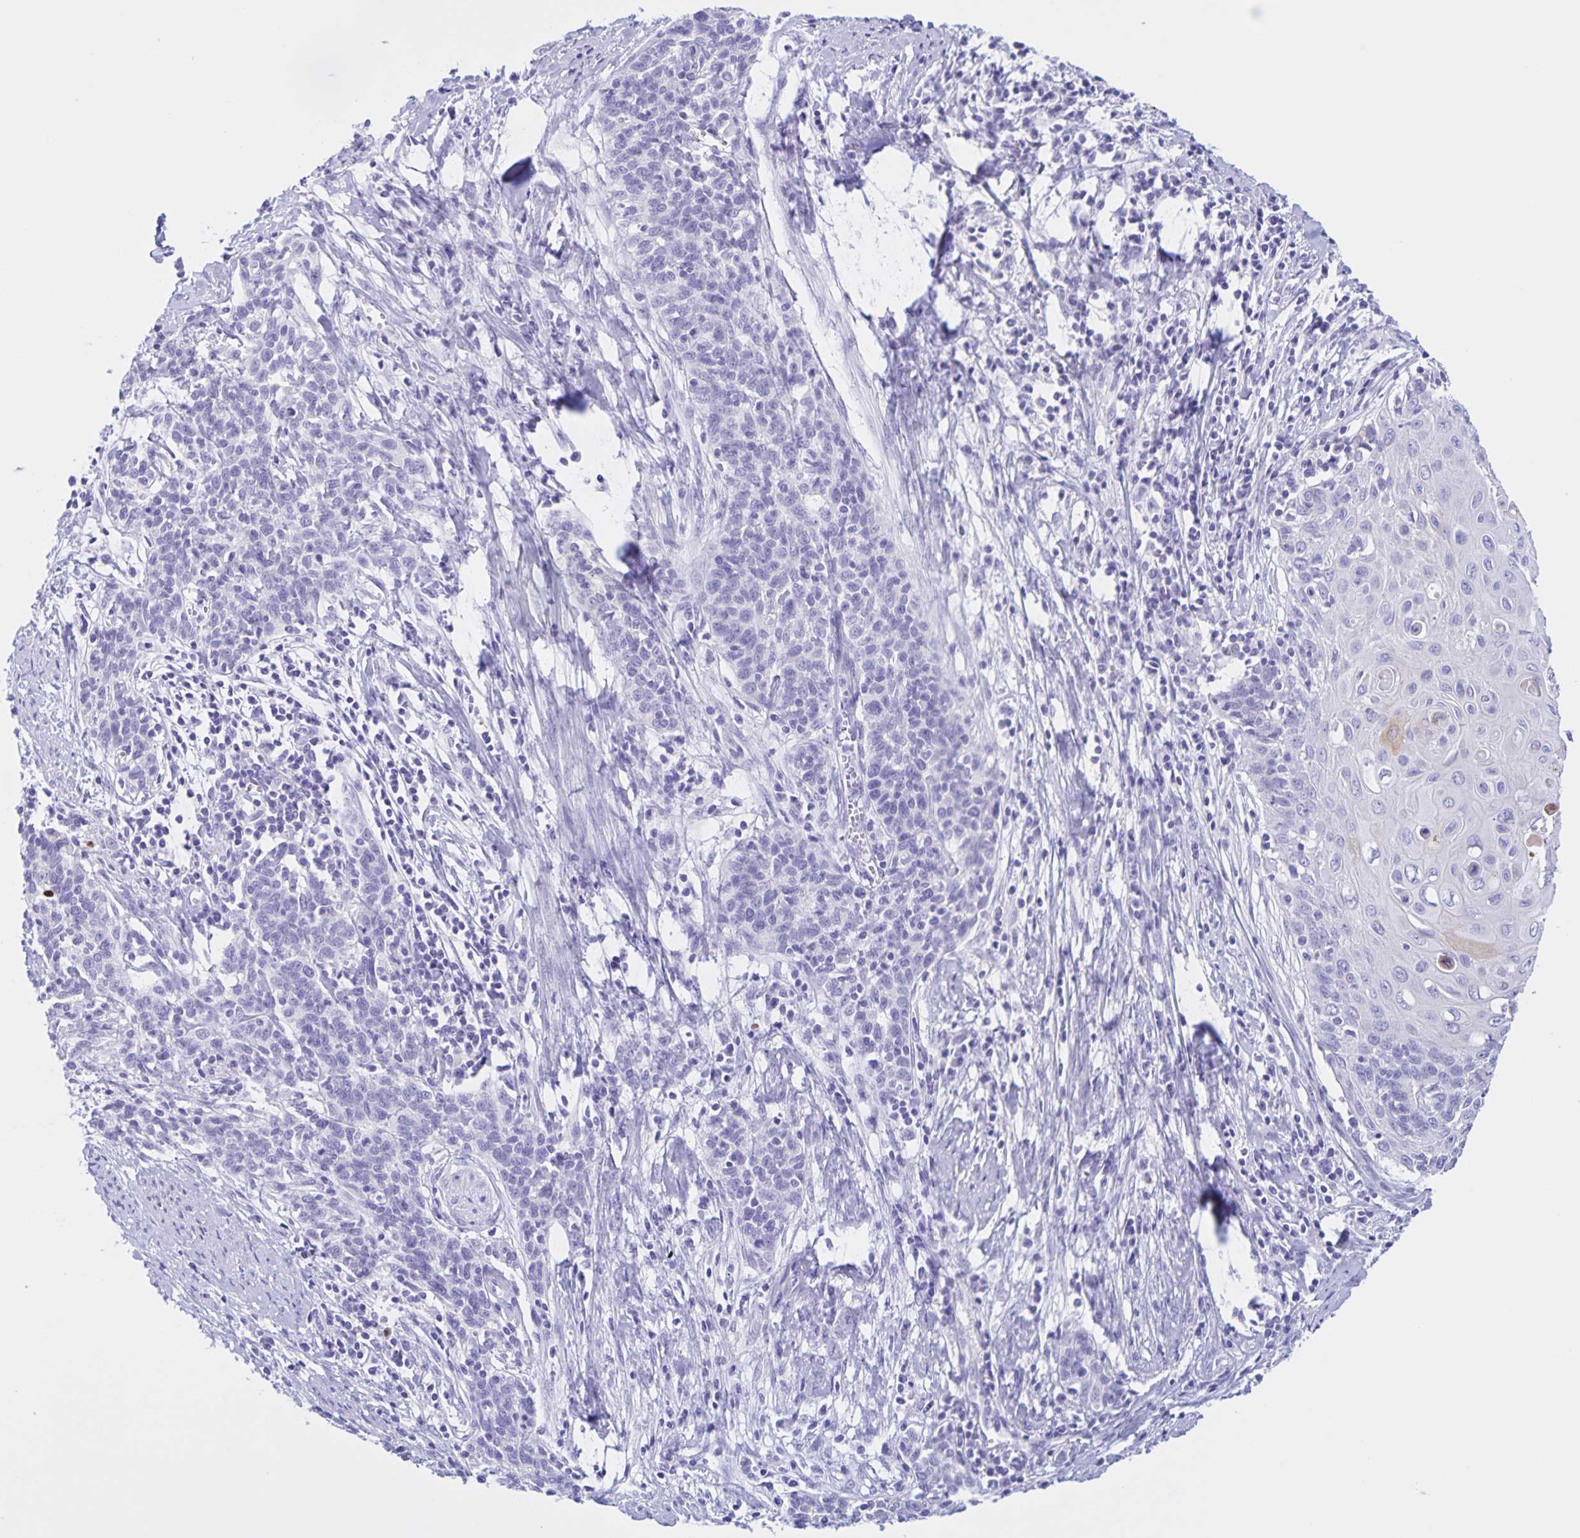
{"staining": {"intensity": "negative", "quantity": "none", "location": "none"}, "tissue": "cervical cancer", "cell_type": "Tumor cells", "image_type": "cancer", "snomed": [{"axis": "morphology", "description": "Squamous cell carcinoma, NOS"}, {"axis": "topography", "description": "Cervix"}], "caption": "DAB (3,3'-diaminobenzidine) immunohistochemical staining of cervical cancer shows no significant positivity in tumor cells.", "gene": "TGIF2LX", "patient": {"sex": "female", "age": 39}}